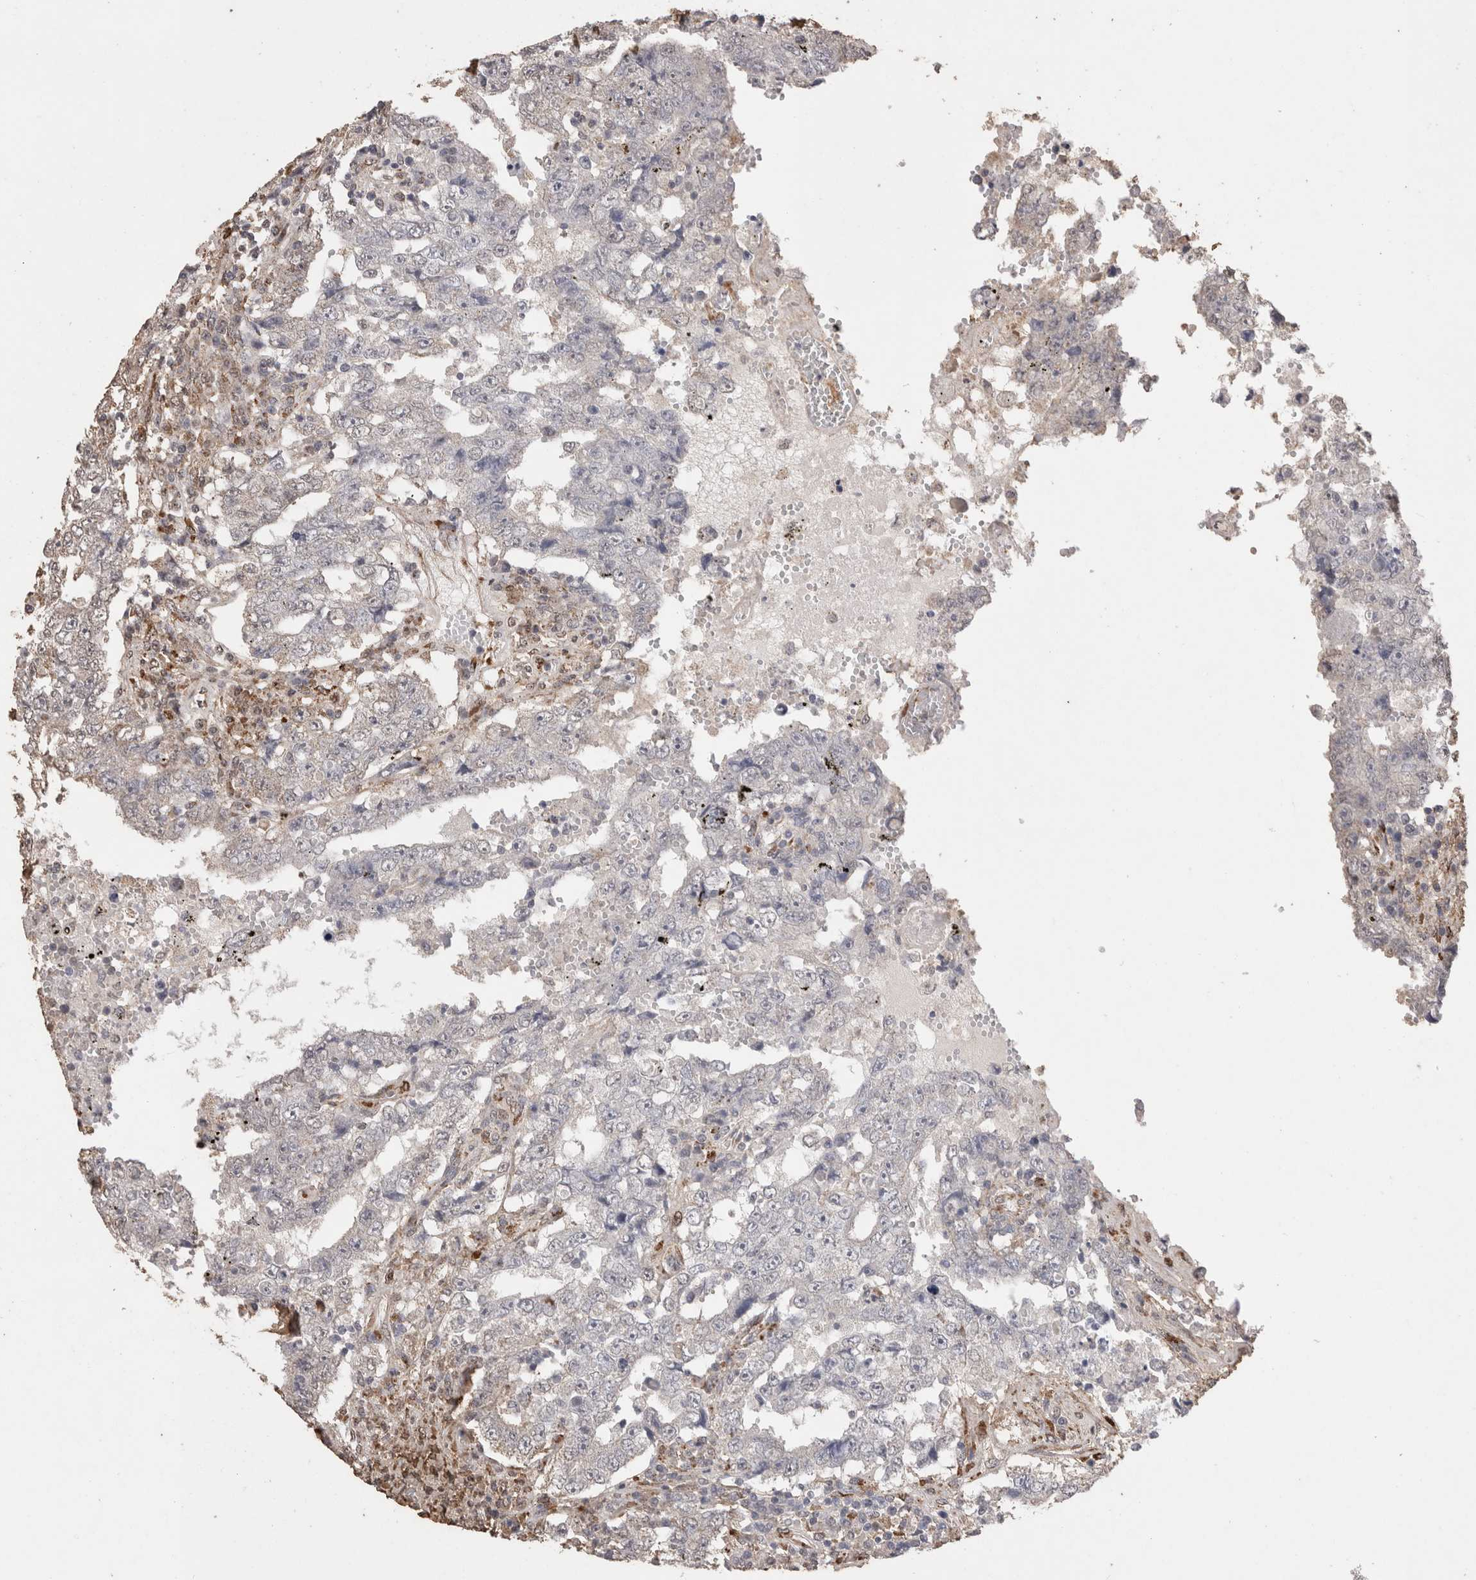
{"staining": {"intensity": "negative", "quantity": "none", "location": "none"}, "tissue": "testis cancer", "cell_type": "Tumor cells", "image_type": "cancer", "snomed": [{"axis": "morphology", "description": "Carcinoma, Embryonal, NOS"}, {"axis": "topography", "description": "Testis"}], "caption": "High magnification brightfield microscopy of testis embryonal carcinoma stained with DAB (3,3'-diaminobenzidine) (brown) and counterstained with hematoxylin (blue): tumor cells show no significant expression.", "gene": "C1QTNF5", "patient": {"sex": "male", "age": 26}}